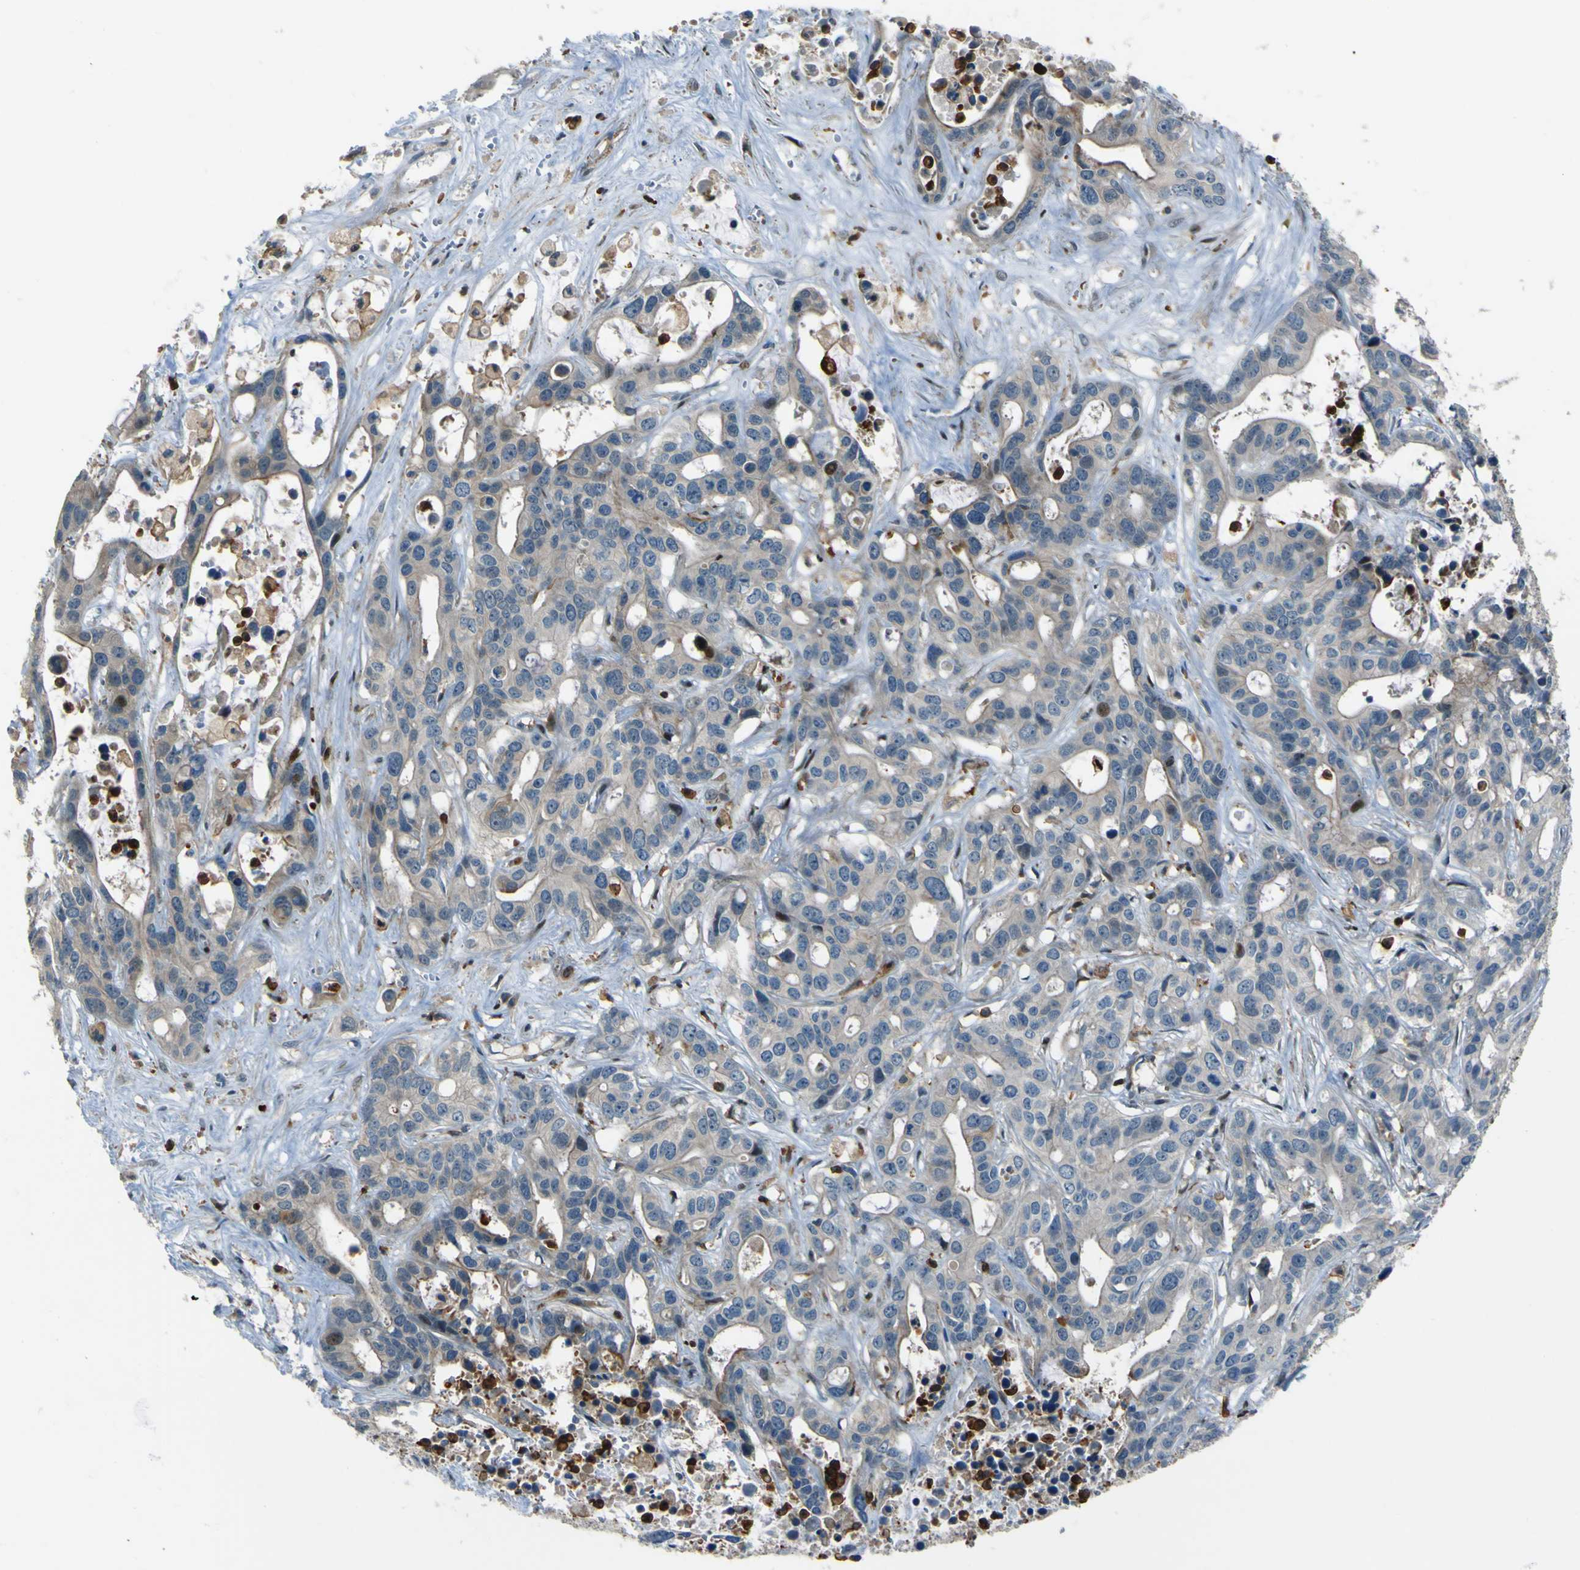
{"staining": {"intensity": "weak", "quantity": "<25%", "location": "cytoplasmic/membranous"}, "tissue": "liver cancer", "cell_type": "Tumor cells", "image_type": "cancer", "snomed": [{"axis": "morphology", "description": "Cholangiocarcinoma"}, {"axis": "topography", "description": "Liver"}], "caption": "A high-resolution image shows immunohistochemistry (IHC) staining of cholangiocarcinoma (liver), which shows no significant staining in tumor cells. (DAB (3,3'-diaminobenzidine) immunohistochemistry with hematoxylin counter stain).", "gene": "PCDHB5", "patient": {"sex": "female", "age": 65}}